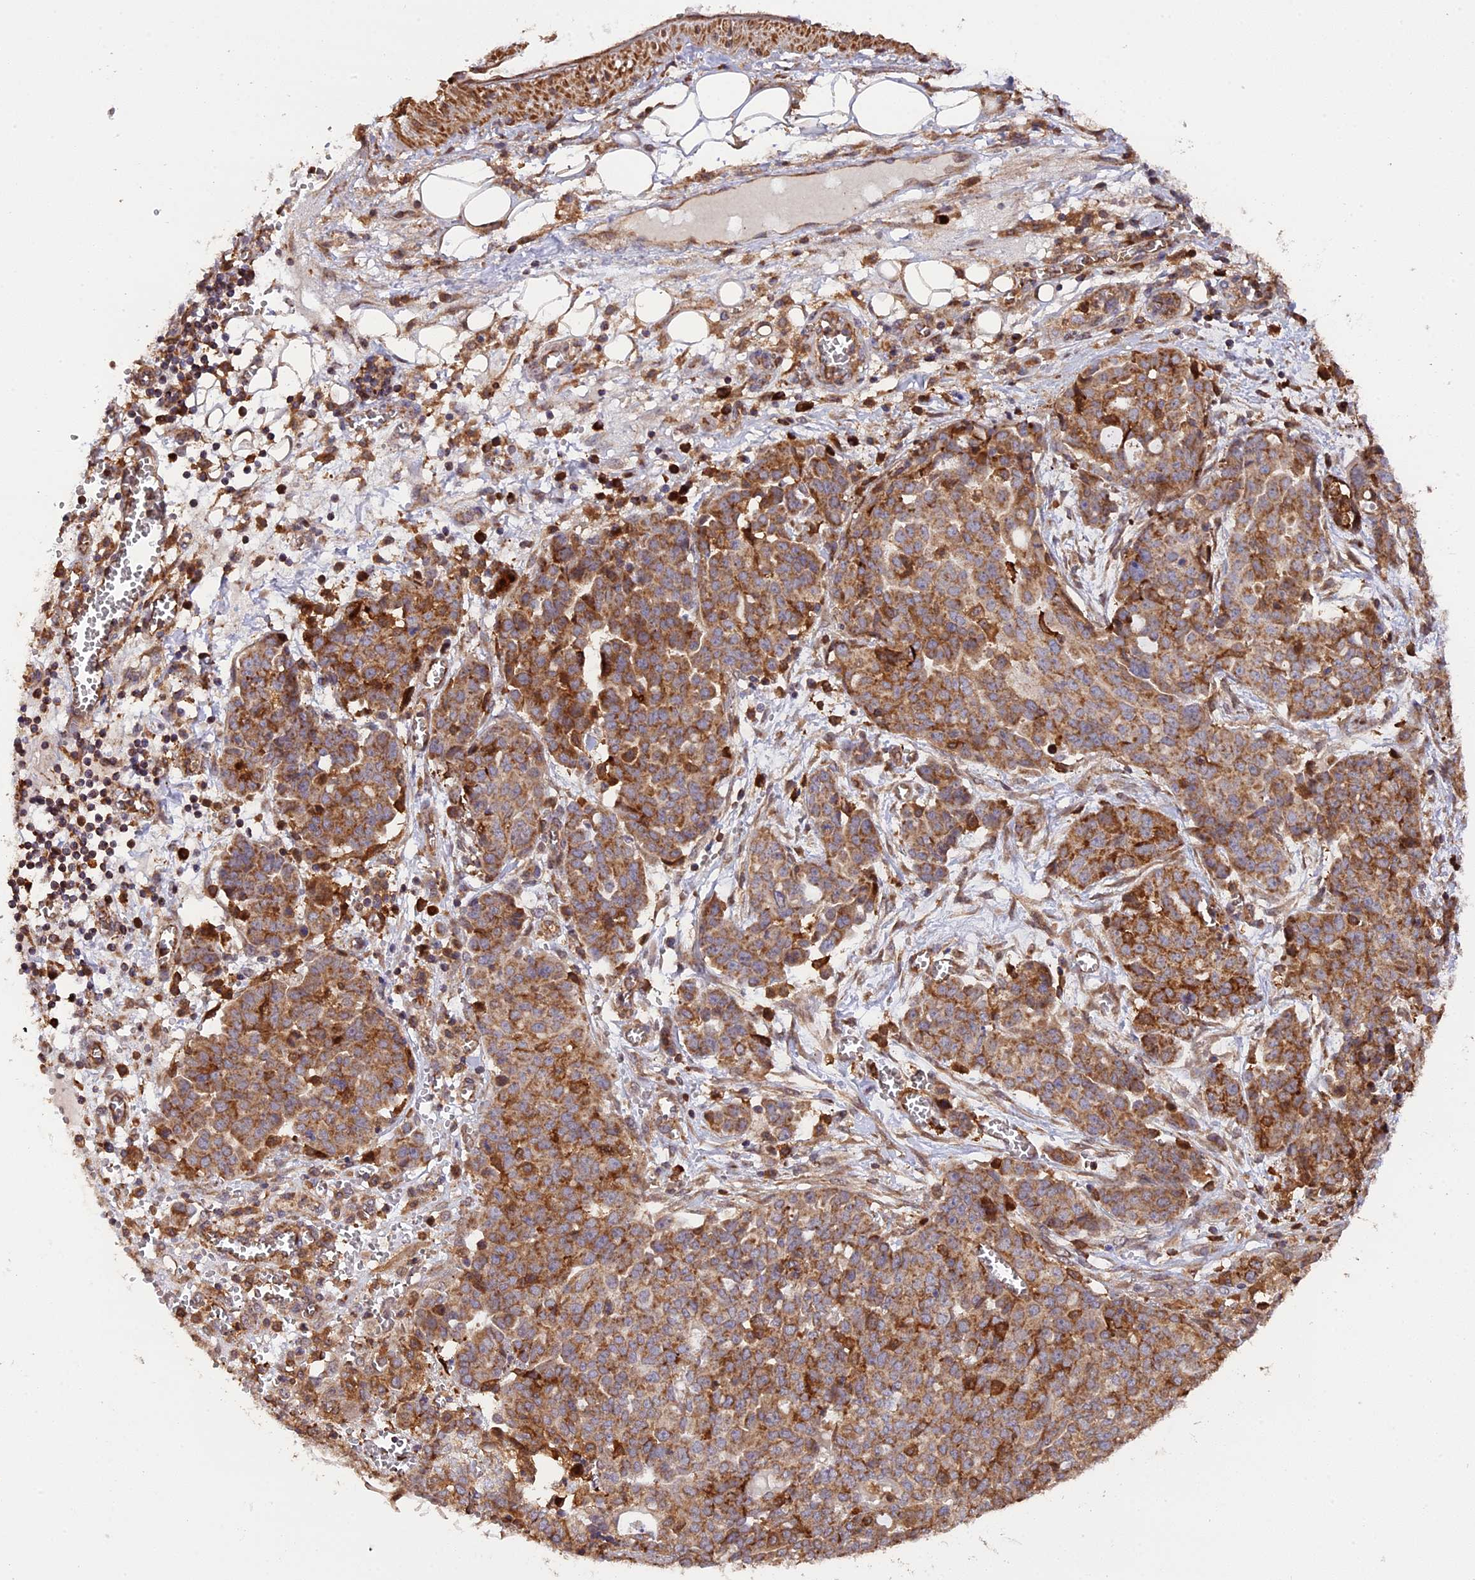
{"staining": {"intensity": "moderate", "quantity": ">75%", "location": "cytoplasmic/membranous"}, "tissue": "ovarian cancer", "cell_type": "Tumor cells", "image_type": "cancer", "snomed": [{"axis": "morphology", "description": "Cystadenocarcinoma, serous, NOS"}, {"axis": "topography", "description": "Soft tissue"}, {"axis": "topography", "description": "Ovary"}], "caption": "Moderate cytoplasmic/membranous staining for a protein is present in about >75% of tumor cells of serous cystadenocarcinoma (ovarian) using immunohistochemistry (IHC).", "gene": "HERPUD1", "patient": {"sex": "female", "age": 57}}